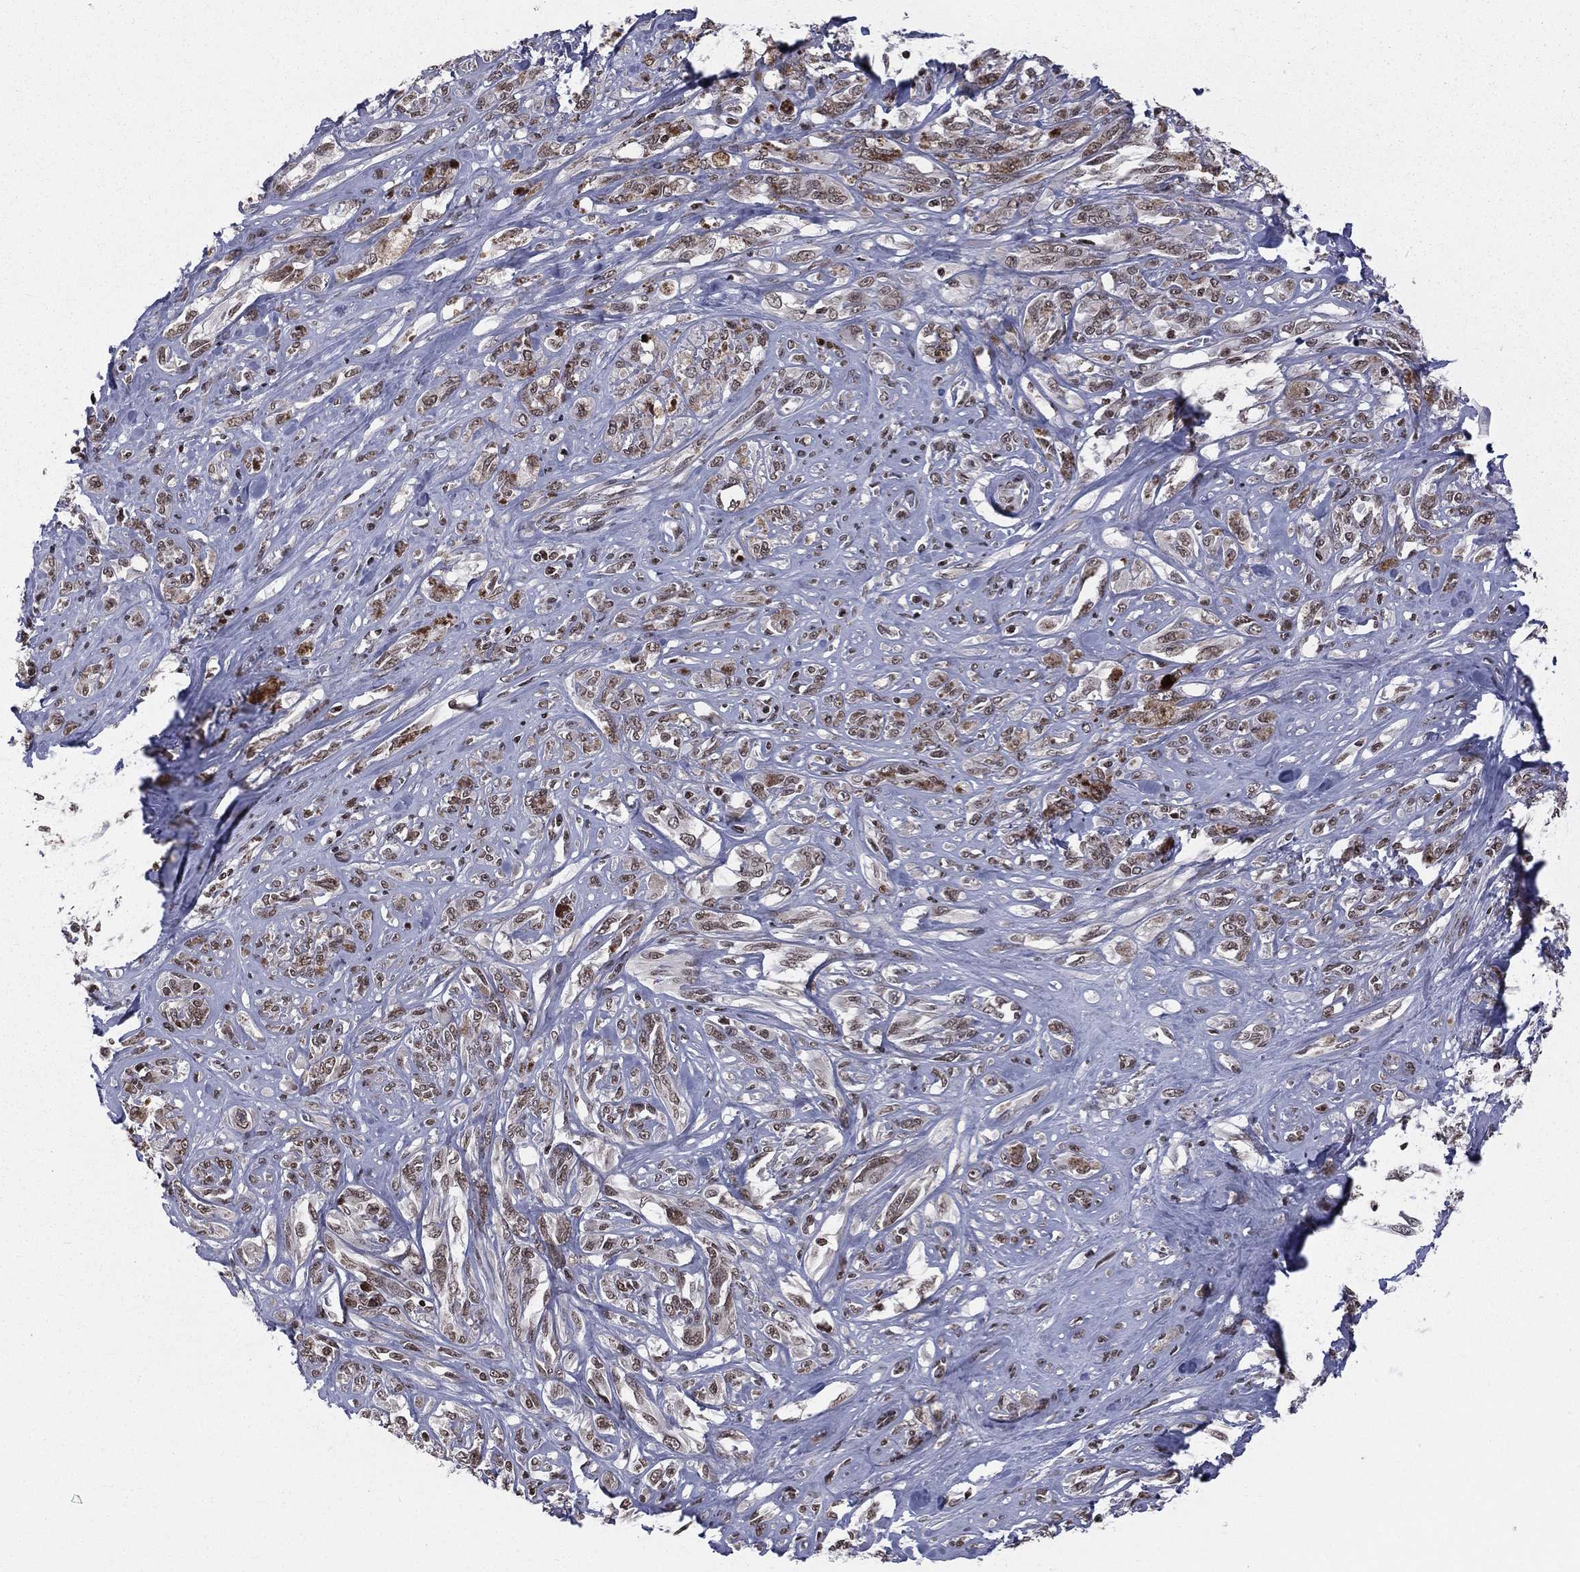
{"staining": {"intensity": "weak", "quantity": "25%-75%", "location": "nuclear"}, "tissue": "melanoma", "cell_type": "Tumor cells", "image_type": "cancer", "snomed": [{"axis": "morphology", "description": "Malignant melanoma, NOS"}, {"axis": "topography", "description": "Skin"}], "caption": "Human melanoma stained for a protein (brown) reveals weak nuclear positive expression in about 25%-75% of tumor cells.", "gene": "RFX7", "patient": {"sex": "female", "age": 91}}